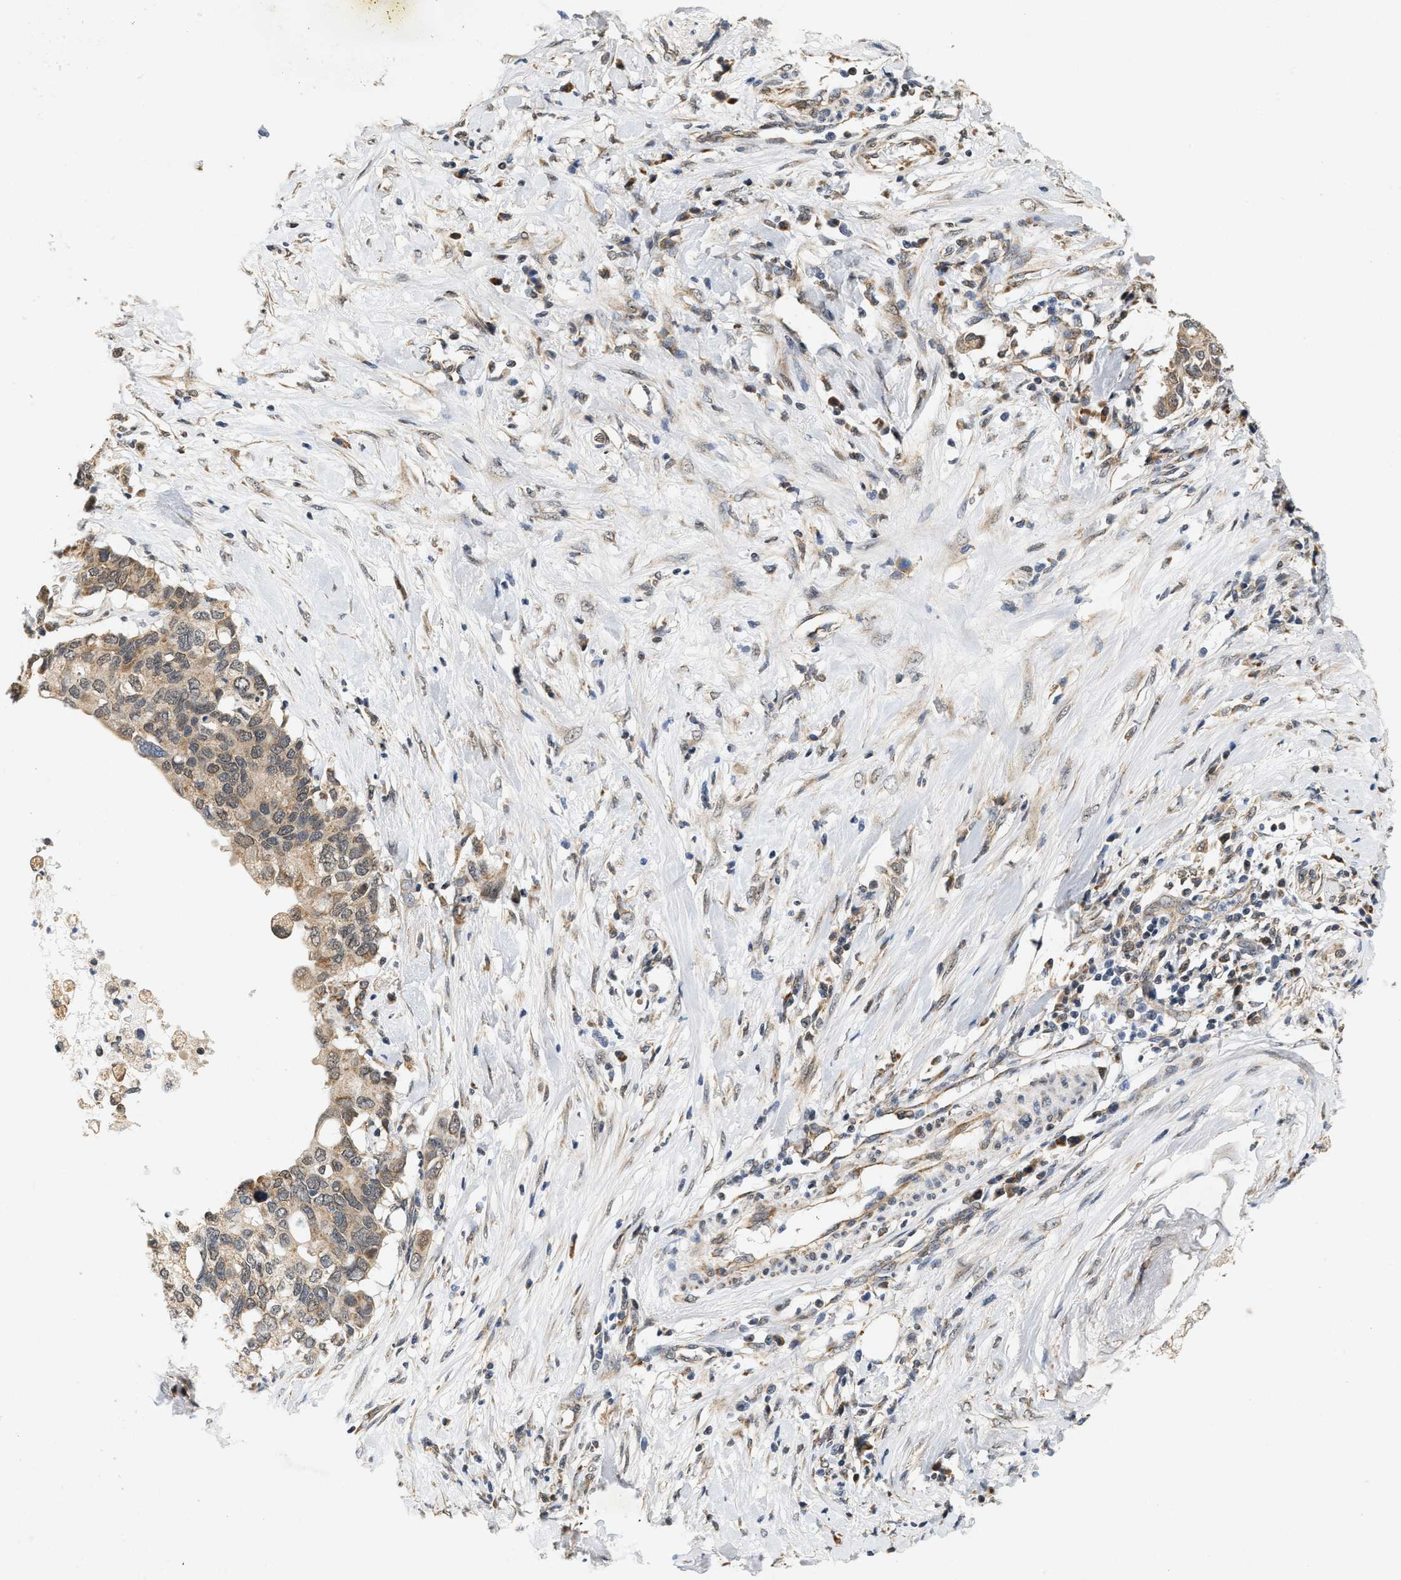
{"staining": {"intensity": "moderate", "quantity": ">75%", "location": "cytoplasmic/membranous"}, "tissue": "pancreatic cancer", "cell_type": "Tumor cells", "image_type": "cancer", "snomed": [{"axis": "morphology", "description": "Adenocarcinoma, NOS"}, {"axis": "topography", "description": "Pancreas"}], "caption": "Pancreatic adenocarcinoma stained with IHC reveals moderate cytoplasmic/membranous staining in about >75% of tumor cells. (DAB (3,3'-diaminobenzidine) = brown stain, brightfield microscopy at high magnification).", "gene": "GIGYF1", "patient": {"sex": "female", "age": 56}}